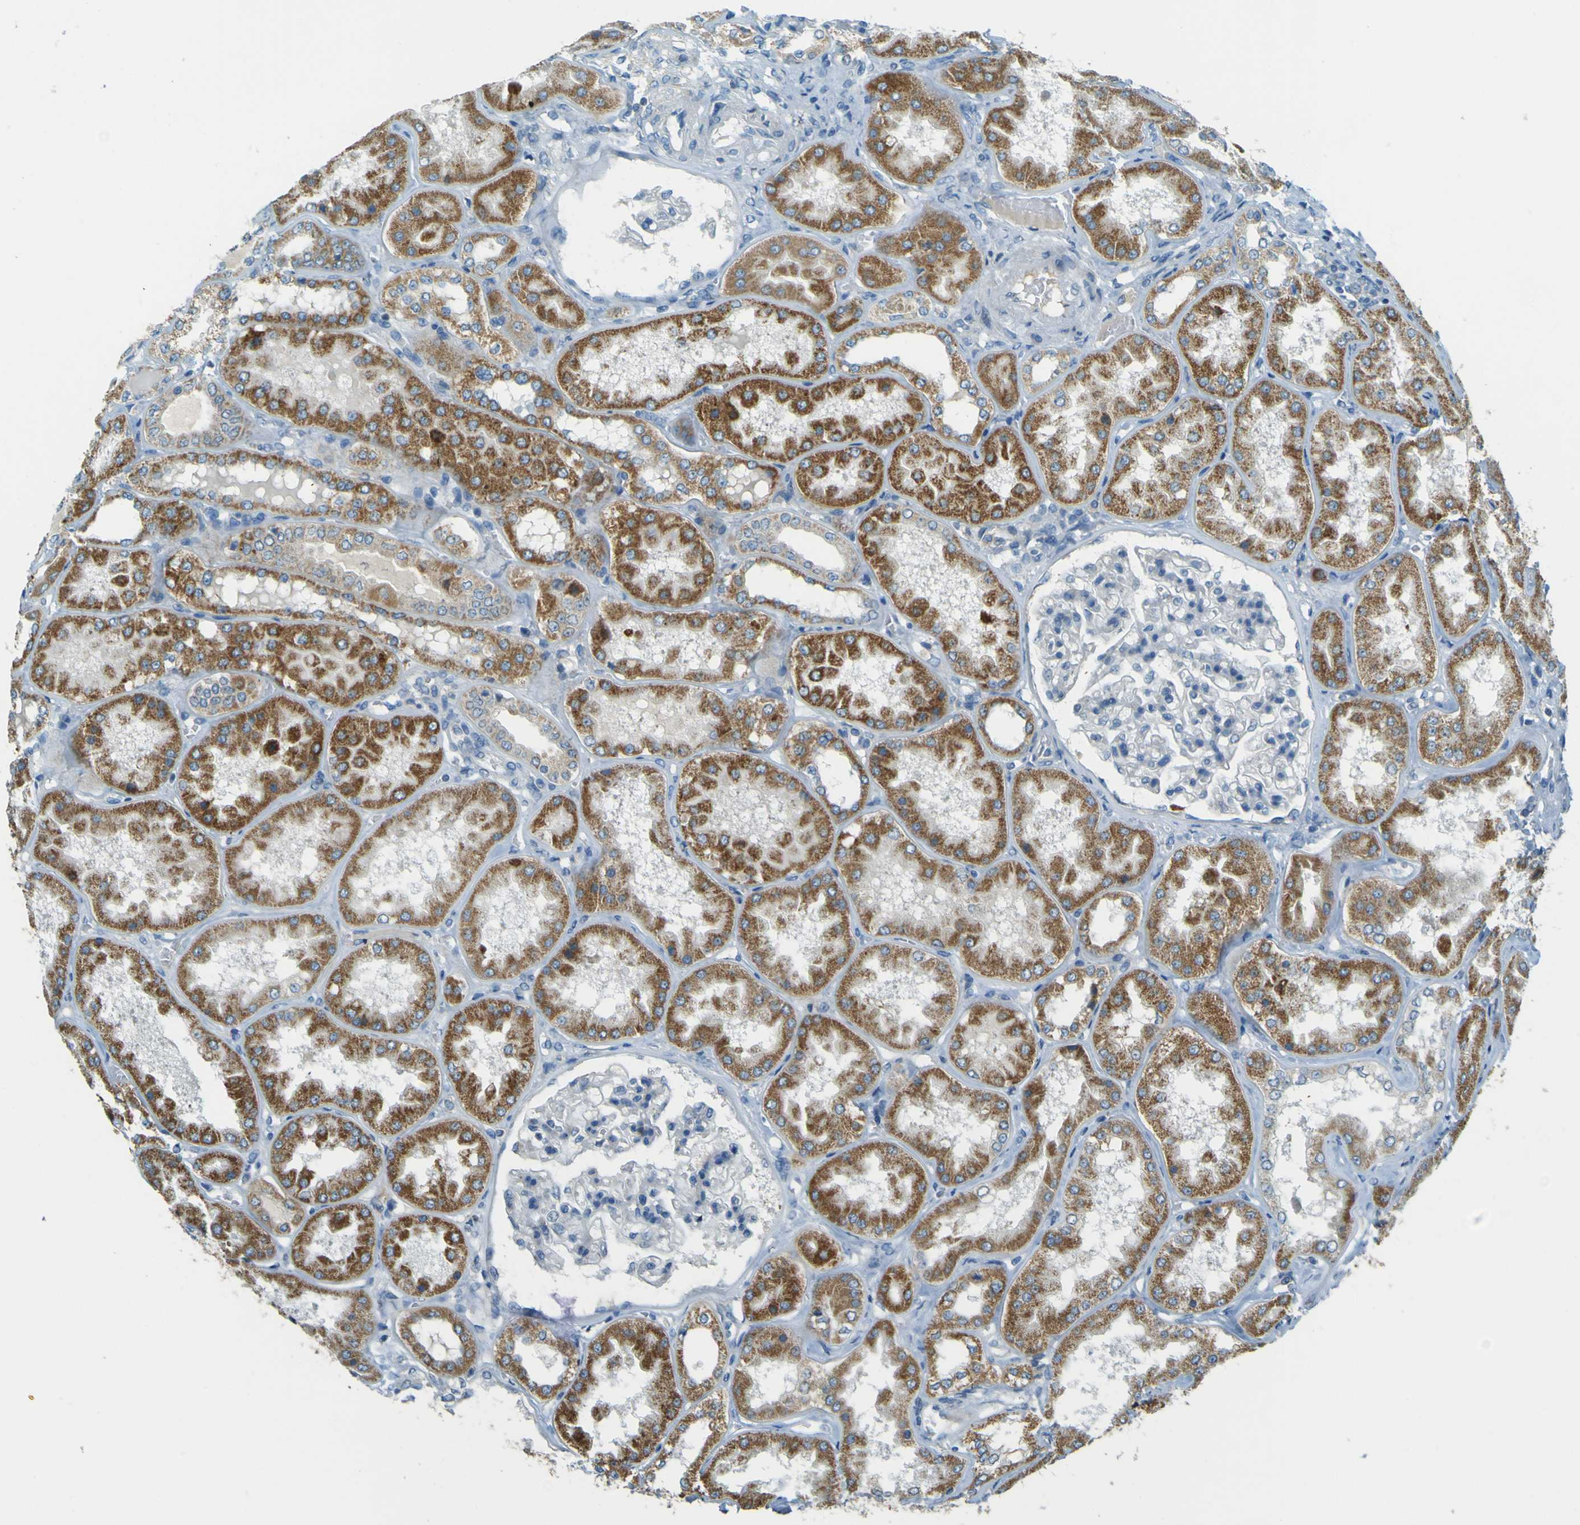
{"staining": {"intensity": "negative", "quantity": "none", "location": "none"}, "tissue": "kidney", "cell_type": "Cells in glomeruli", "image_type": "normal", "snomed": [{"axis": "morphology", "description": "Normal tissue, NOS"}, {"axis": "topography", "description": "Kidney"}], "caption": "Protein analysis of unremarkable kidney shows no significant positivity in cells in glomeruli. (Brightfield microscopy of DAB immunohistochemistry (IHC) at high magnification).", "gene": "FKTN", "patient": {"sex": "female", "age": 56}}